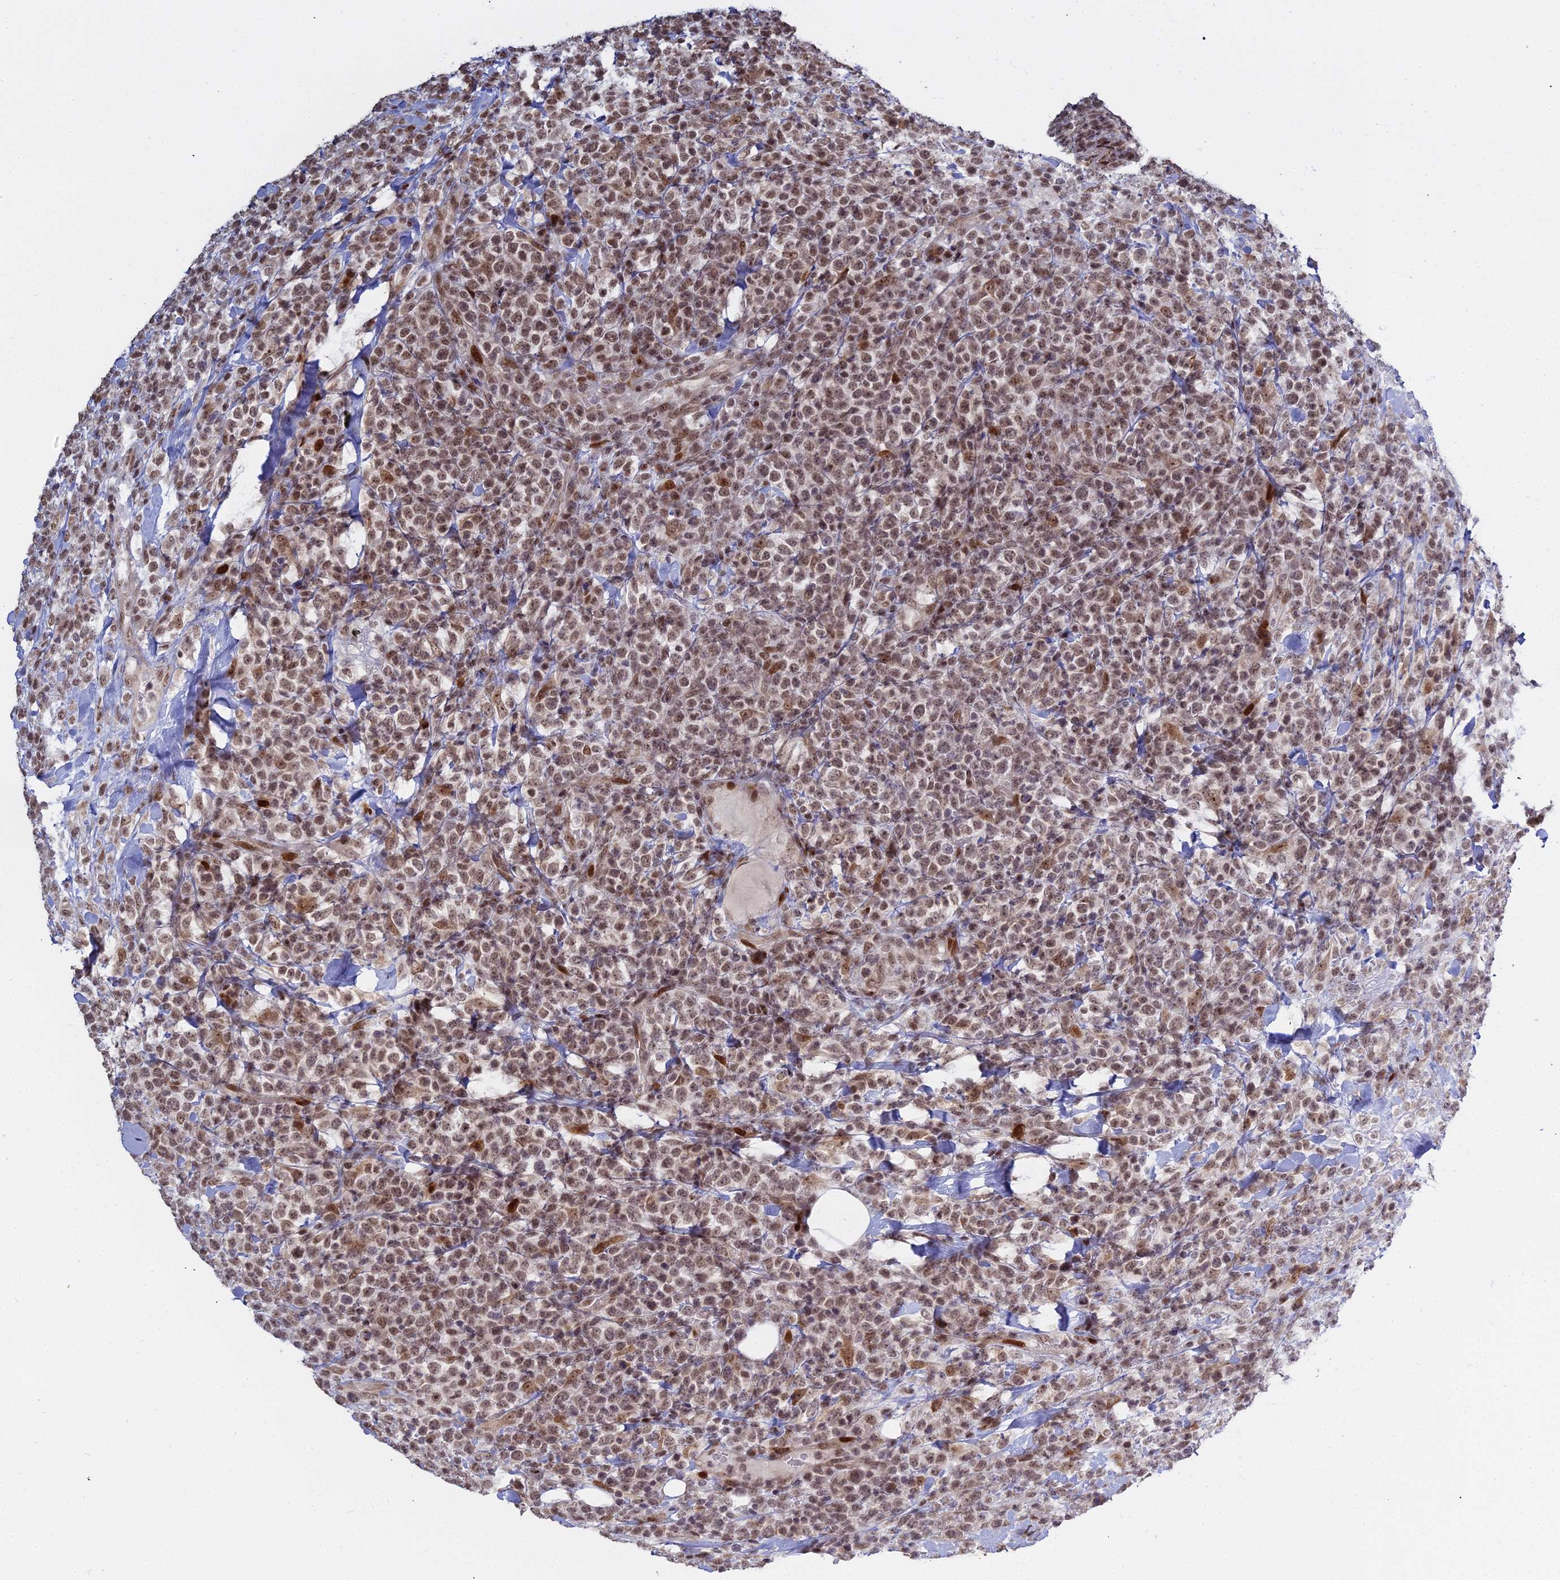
{"staining": {"intensity": "moderate", "quantity": ">75%", "location": "nuclear"}, "tissue": "lymphoma", "cell_type": "Tumor cells", "image_type": "cancer", "snomed": [{"axis": "morphology", "description": "Malignant lymphoma, non-Hodgkin's type, High grade"}, {"axis": "topography", "description": "Colon"}], "caption": "DAB immunohistochemical staining of lymphoma reveals moderate nuclear protein positivity in approximately >75% of tumor cells.", "gene": "ABCA2", "patient": {"sex": "female", "age": 53}}